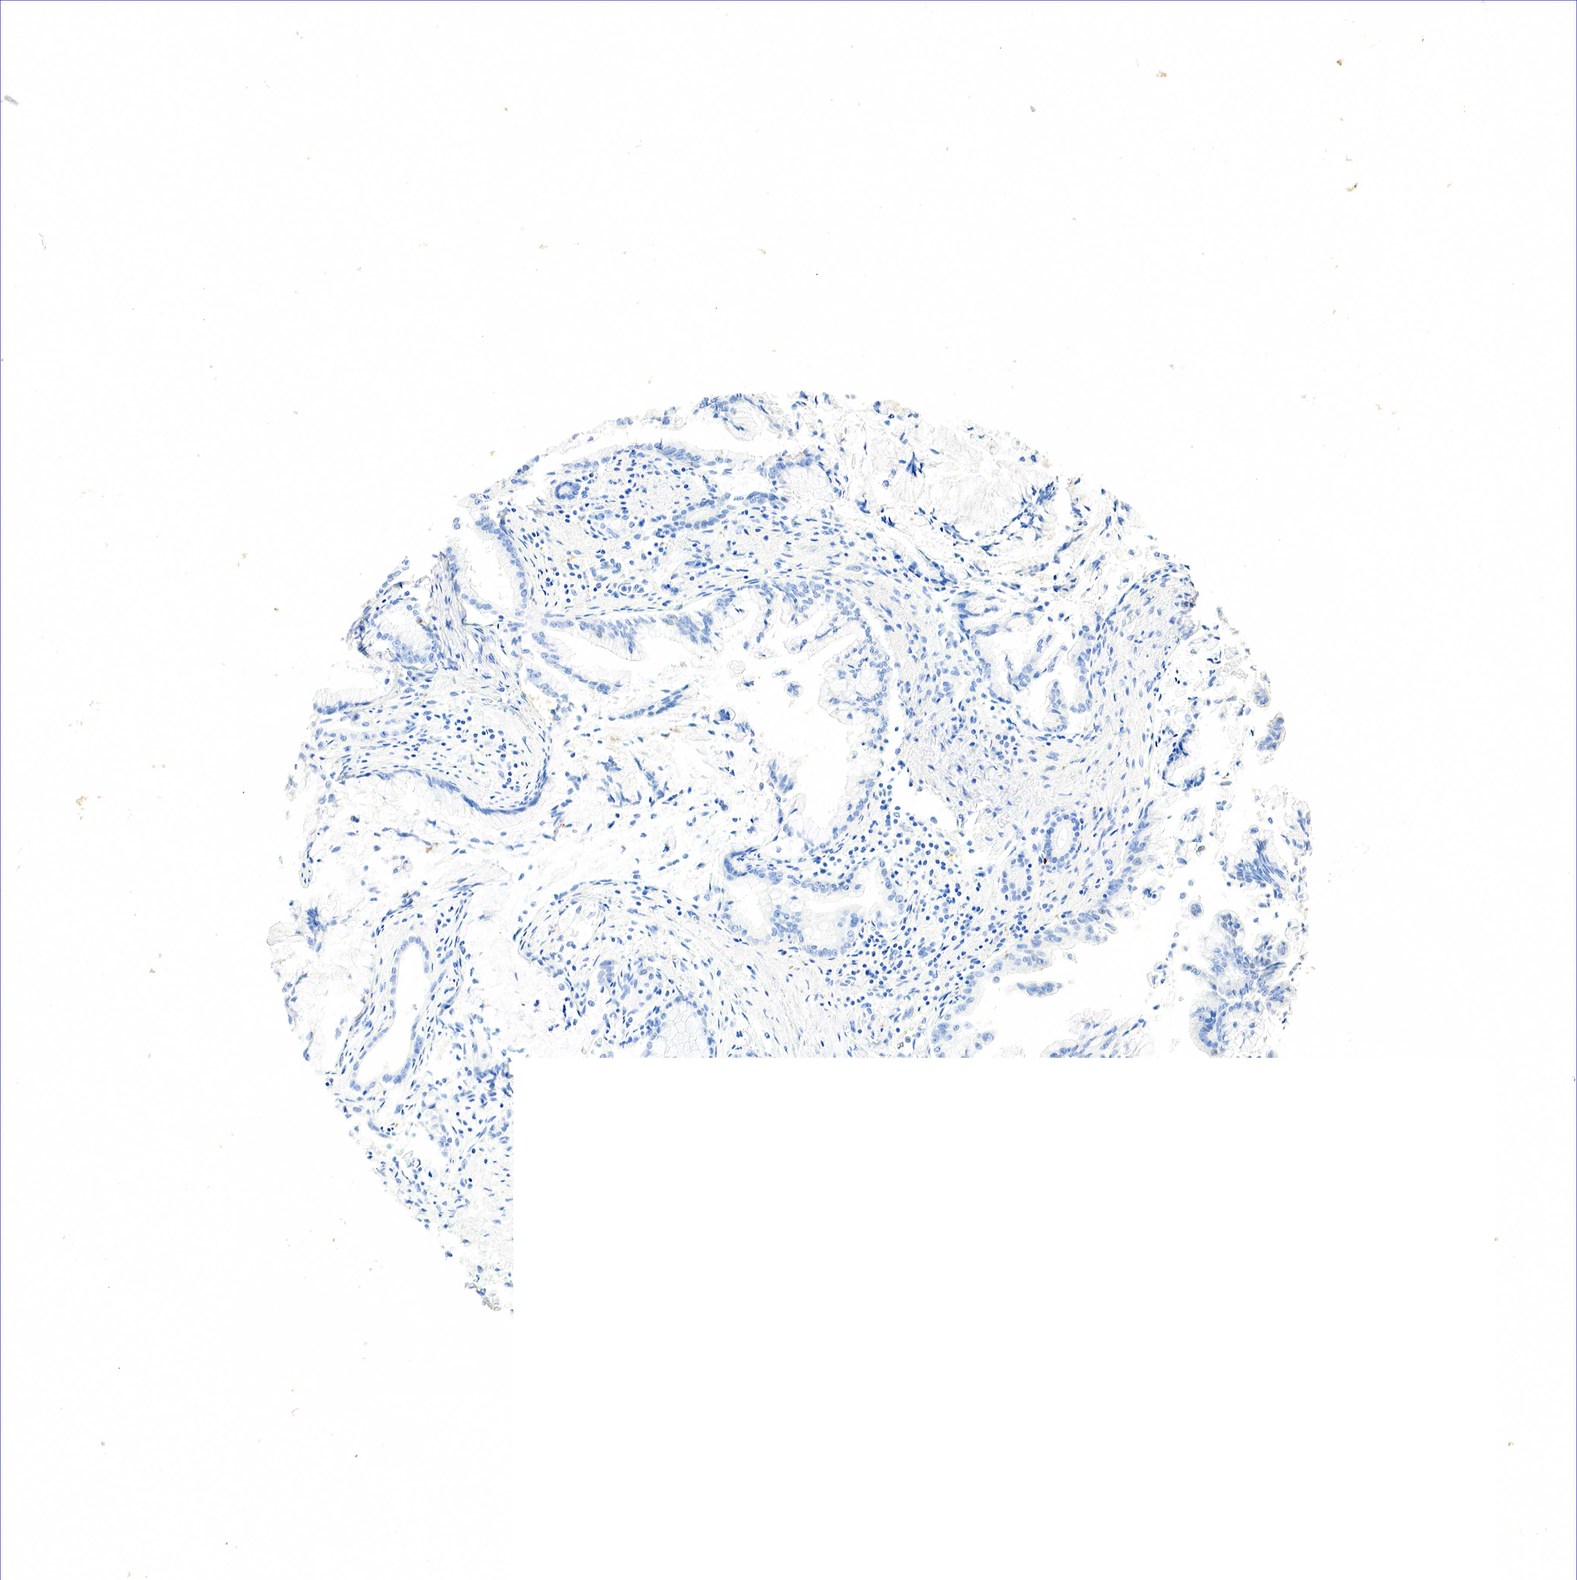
{"staining": {"intensity": "negative", "quantity": "none", "location": "none"}, "tissue": "pancreatic cancer", "cell_type": "Tumor cells", "image_type": "cancer", "snomed": [{"axis": "morphology", "description": "Adenocarcinoma, NOS"}, {"axis": "topography", "description": "Pancreas"}], "caption": "This histopathology image is of pancreatic cancer stained with immunohistochemistry (IHC) to label a protein in brown with the nuclei are counter-stained blue. There is no positivity in tumor cells.", "gene": "SST", "patient": {"sex": "male", "age": 59}}